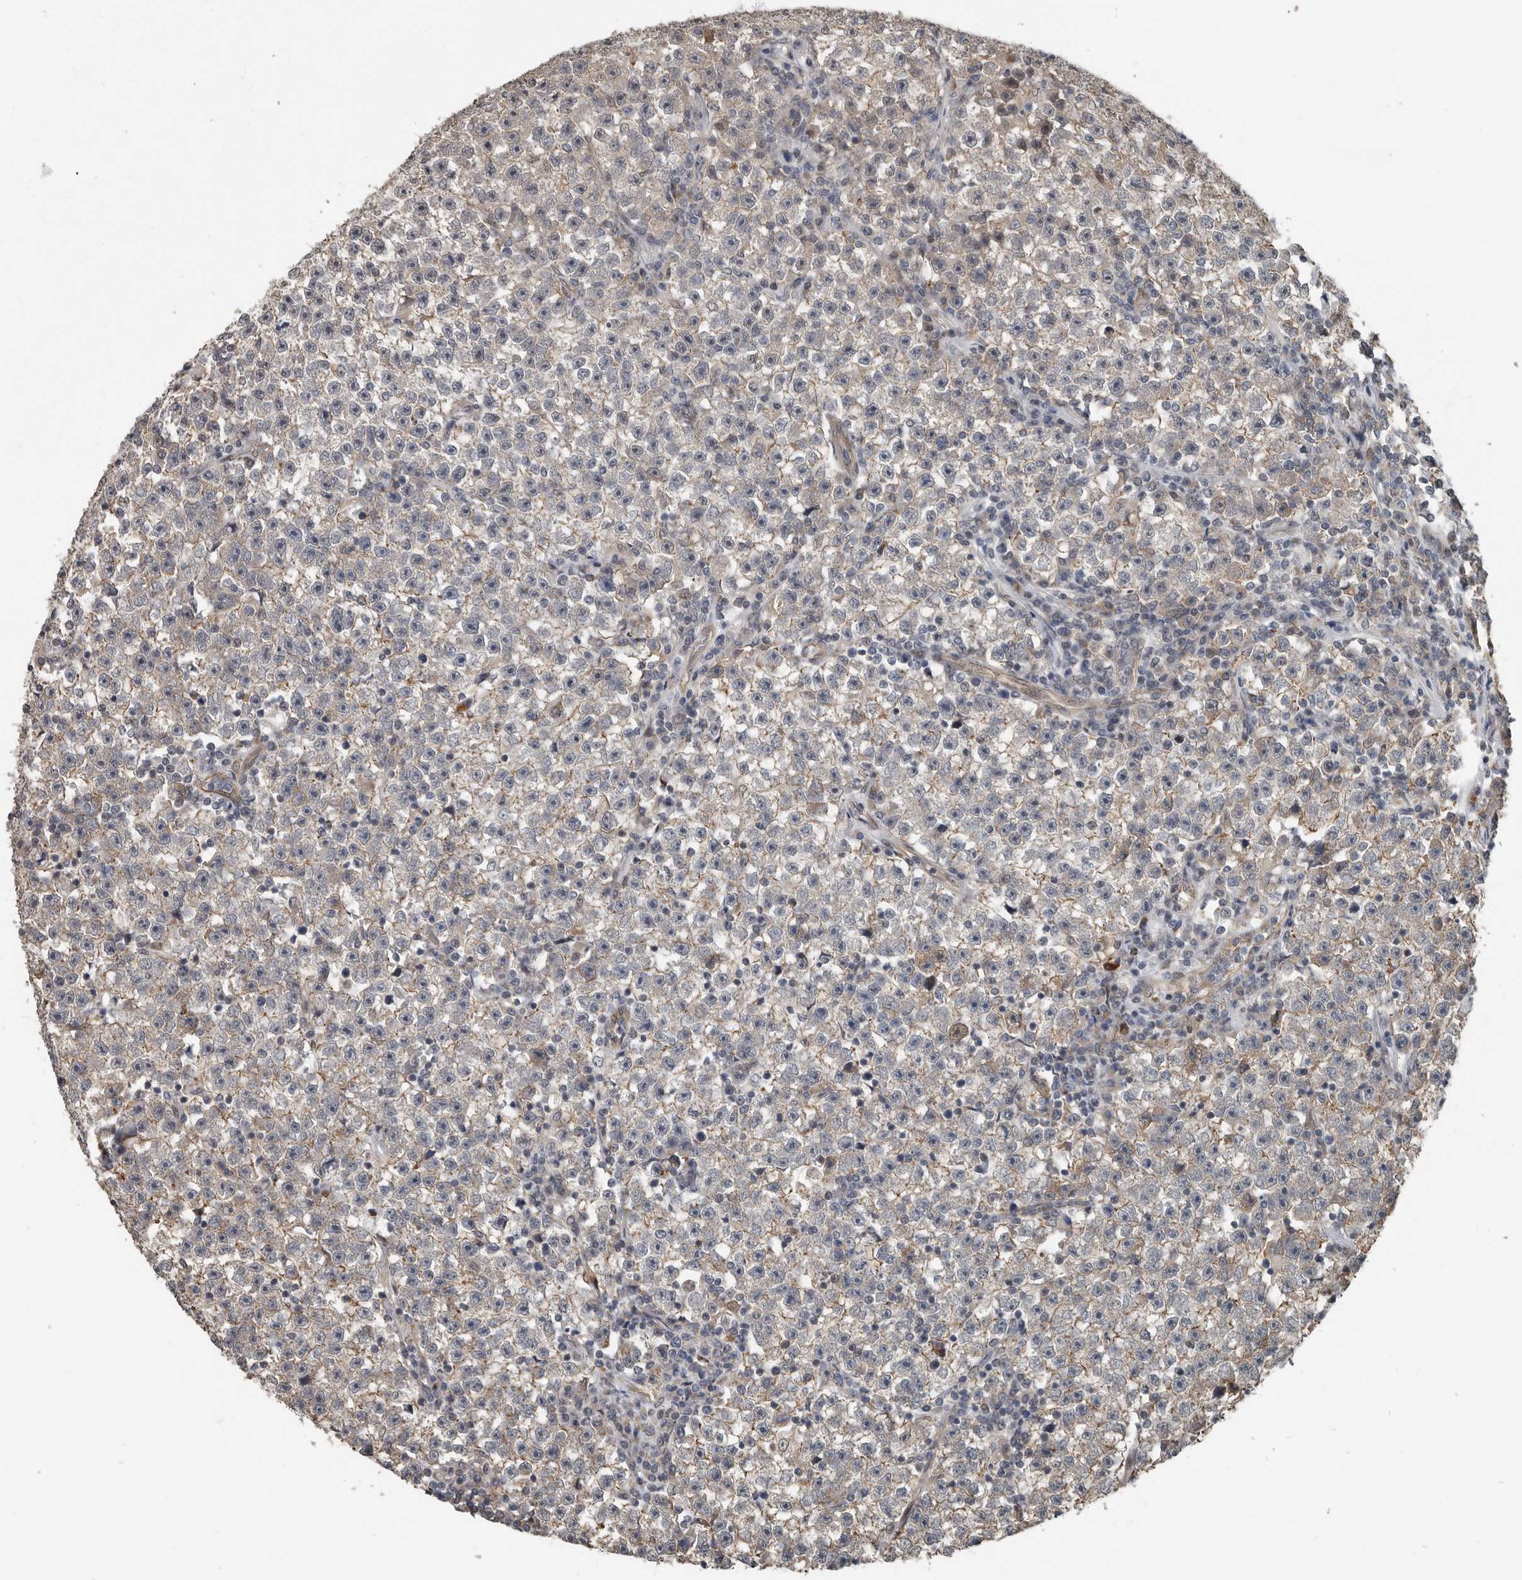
{"staining": {"intensity": "negative", "quantity": "none", "location": "none"}, "tissue": "testis cancer", "cell_type": "Tumor cells", "image_type": "cancer", "snomed": [{"axis": "morphology", "description": "Seminoma, NOS"}, {"axis": "topography", "description": "Testis"}], "caption": "IHC of seminoma (testis) shows no staining in tumor cells.", "gene": "YOD1", "patient": {"sex": "male", "age": 22}}